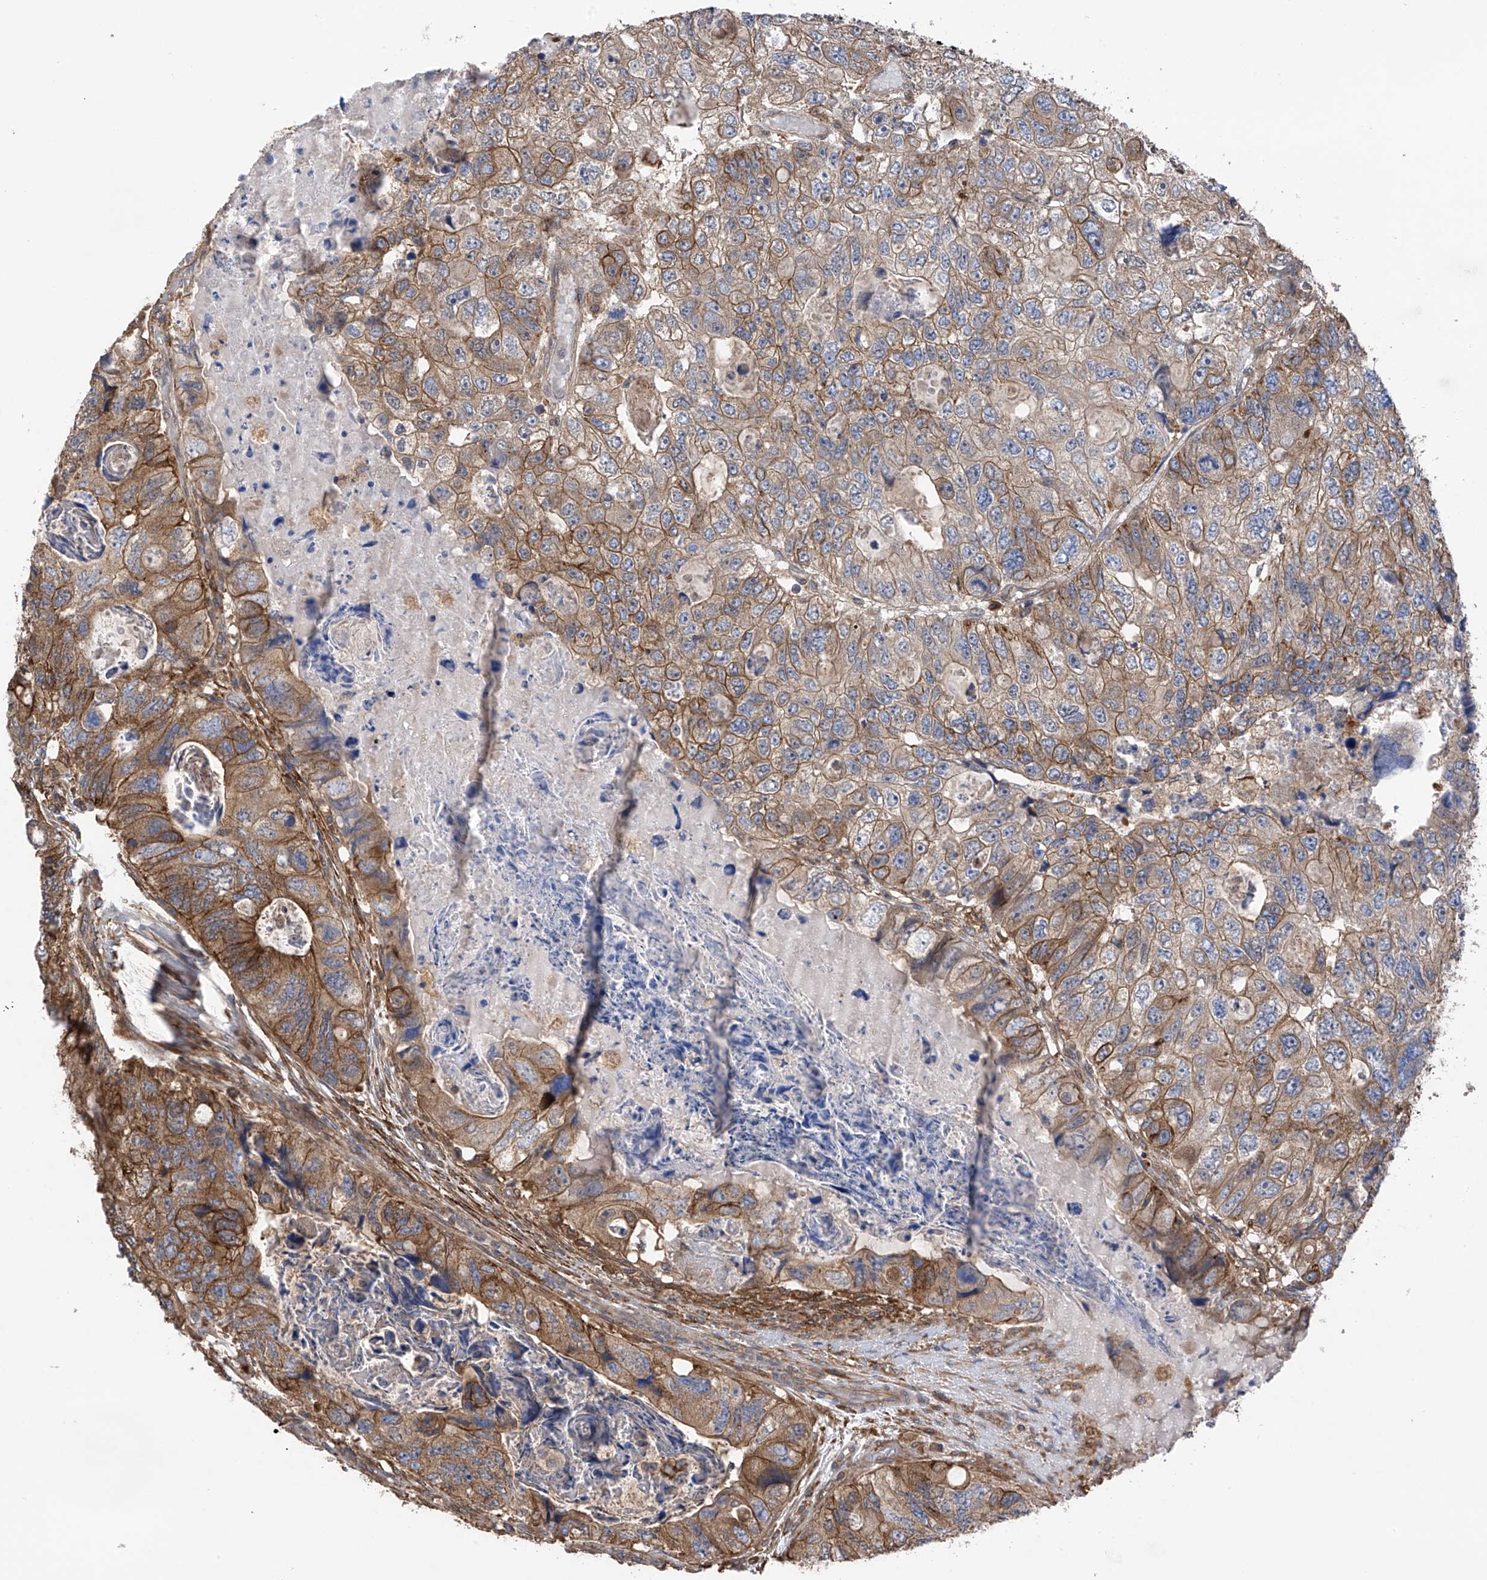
{"staining": {"intensity": "moderate", "quantity": "25%-75%", "location": "cytoplasmic/membranous"}, "tissue": "colorectal cancer", "cell_type": "Tumor cells", "image_type": "cancer", "snomed": [{"axis": "morphology", "description": "Adenocarcinoma, NOS"}, {"axis": "topography", "description": "Rectum"}], "caption": "Tumor cells demonstrate moderate cytoplasmic/membranous staining in about 25%-75% of cells in adenocarcinoma (colorectal).", "gene": "CHPF", "patient": {"sex": "male", "age": 59}}